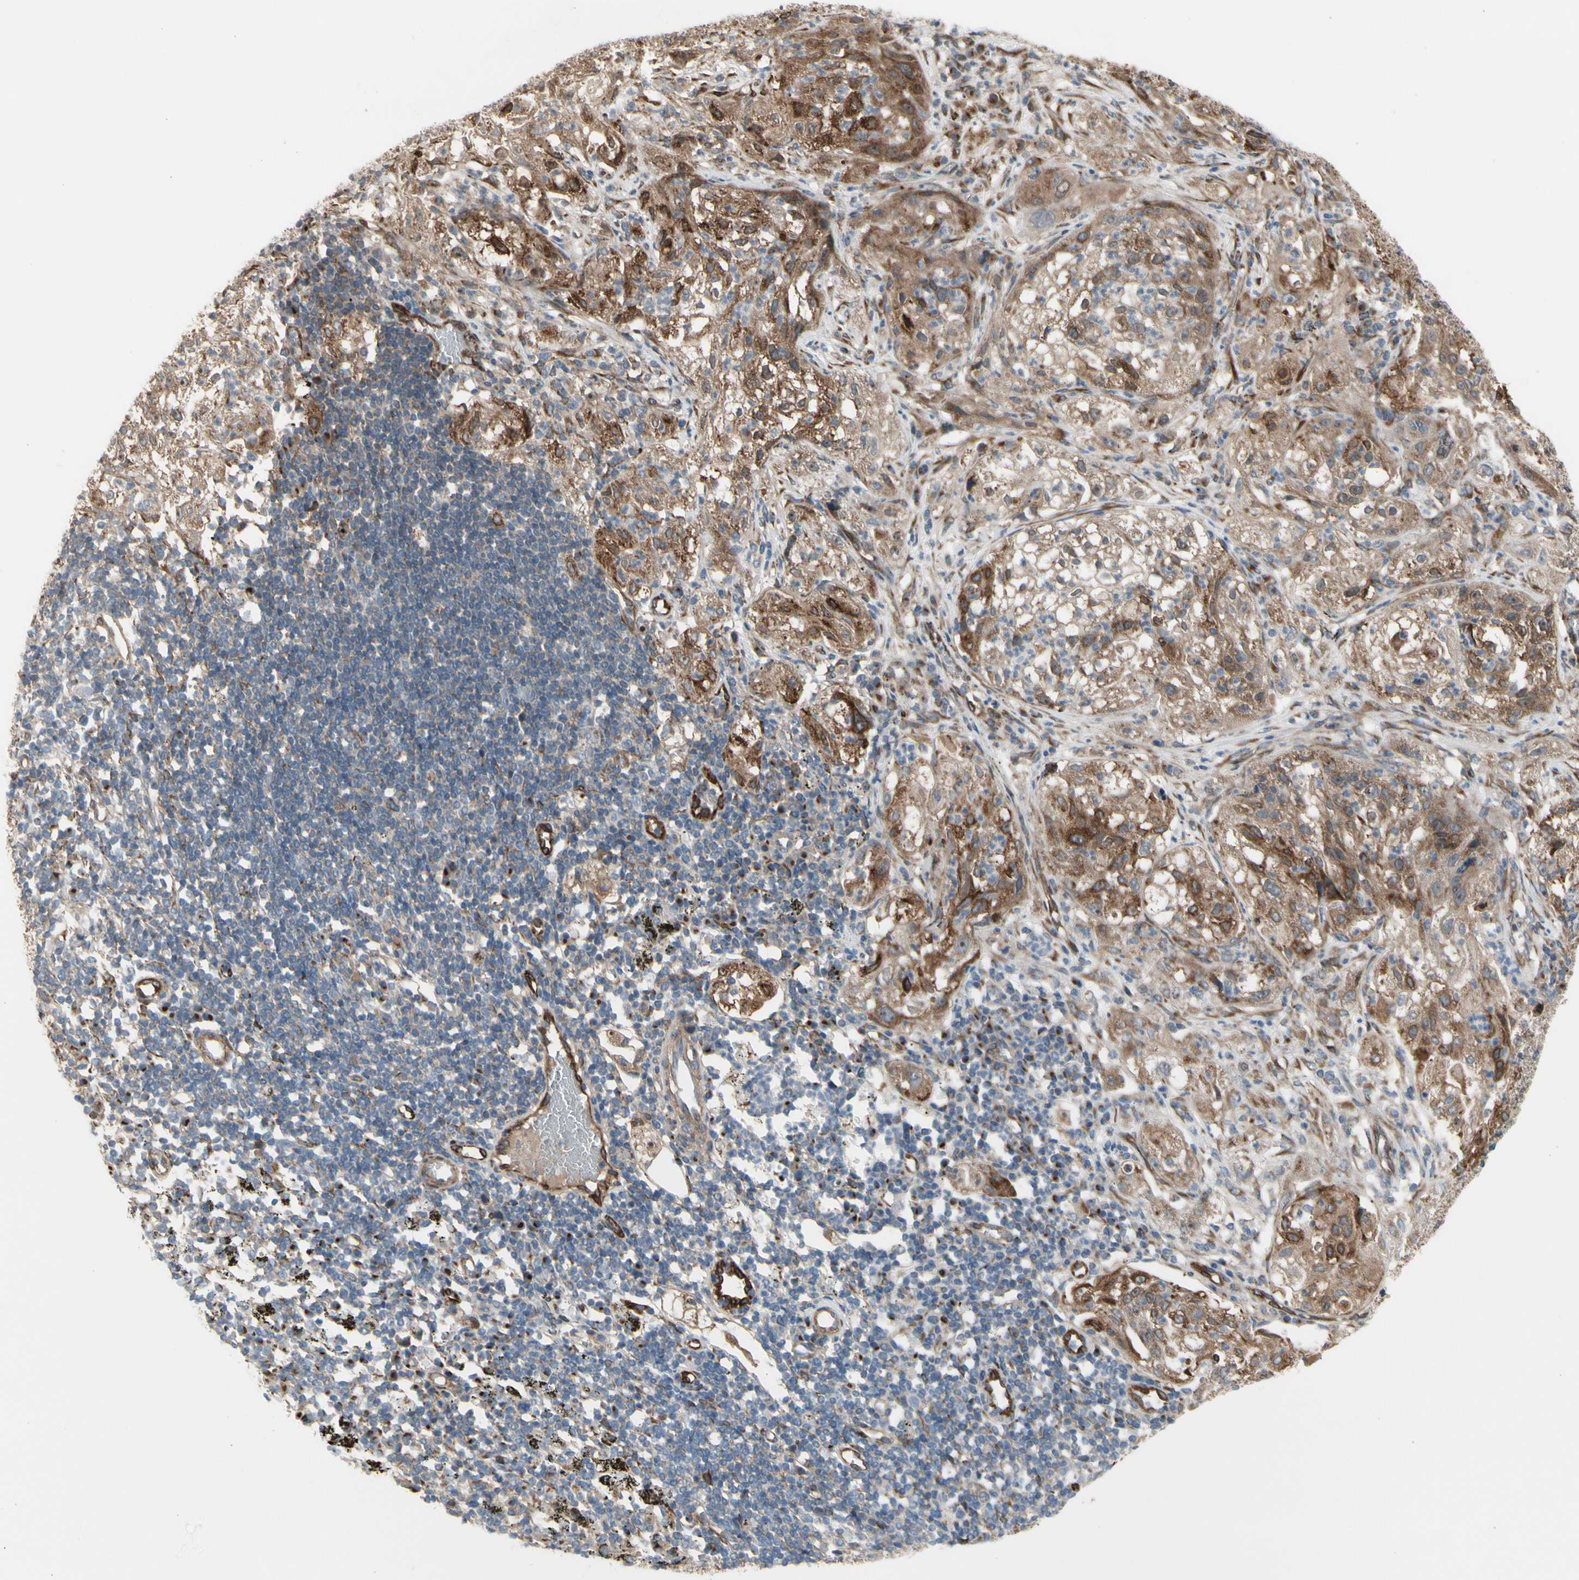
{"staining": {"intensity": "strong", "quantity": ">75%", "location": "cytoplasmic/membranous"}, "tissue": "lung cancer", "cell_type": "Tumor cells", "image_type": "cancer", "snomed": [{"axis": "morphology", "description": "Inflammation, NOS"}, {"axis": "morphology", "description": "Squamous cell carcinoma, NOS"}, {"axis": "topography", "description": "Lymph node"}, {"axis": "topography", "description": "Soft tissue"}, {"axis": "topography", "description": "Lung"}], "caption": "Protein expression analysis of human lung squamous cell carcinoma reveals strong cytoplasmic/membranous positivity in approximately >75% of tumor cells.", "gene": "SLC39A9", "patient": {"sex": "male", "age": 66}}